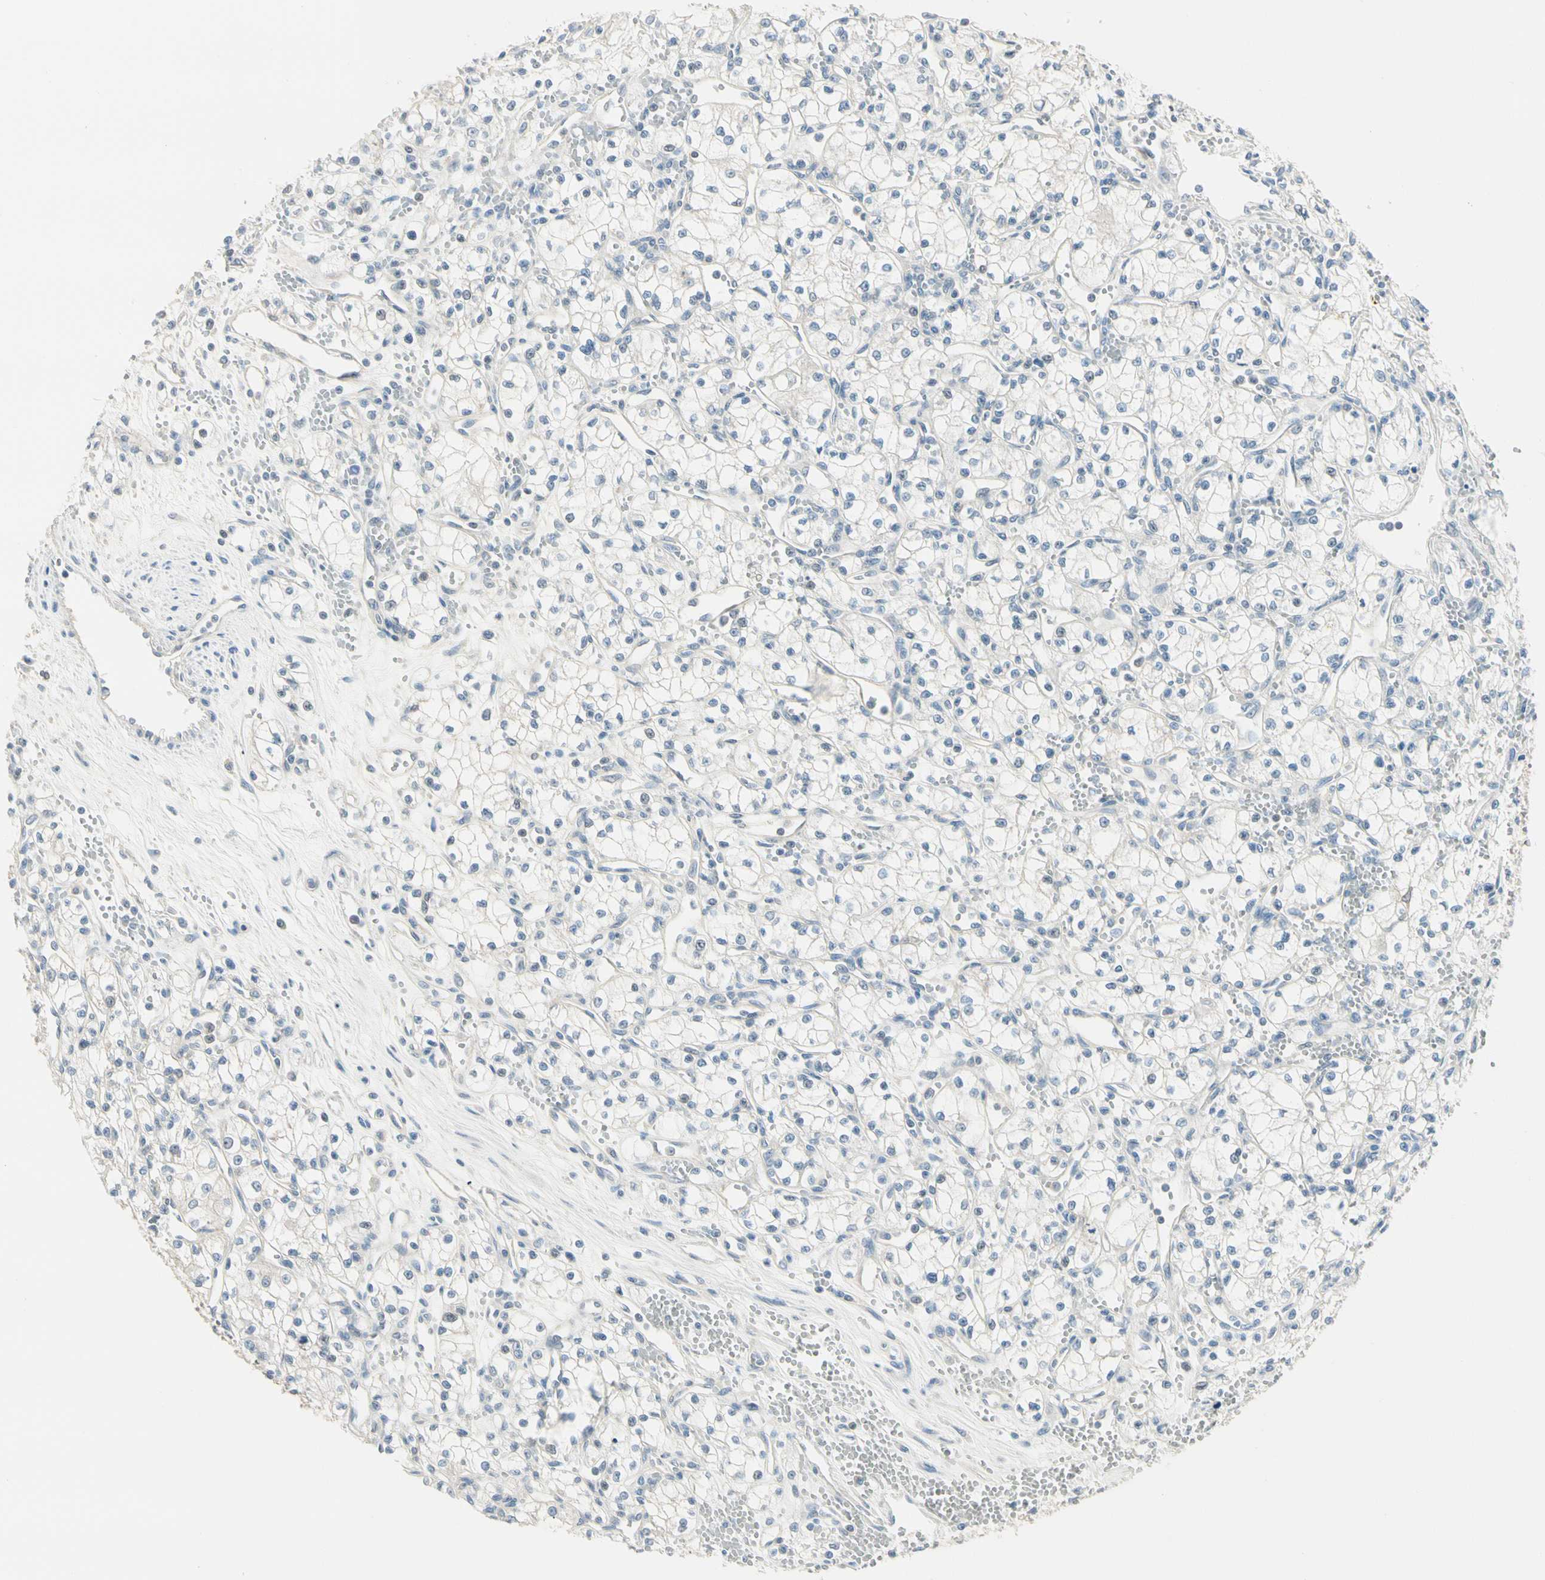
{"staining": {"intensity": "negative", "quantity": "none", "location": "none"}, "tissue": "renal cancer", "cell_type": "Tumor cells", "image_type": "cancer", "snomed": [{"axis": "morphology", "description": "Normal tissue, NOS"}, {"axis": "morphology", "description": "Adenocarcinoma, NOS"}, {"axis": "topography", "description": "Kidney"}], "caption": "DAB (3,3'-diaminobenzidine) immunohistochemical staining of human adenocarcinoma (renal) reveals no significant expression in tumor cells.", "gene": "GPR153", "patient": {"sex": "male", "age": 59}}